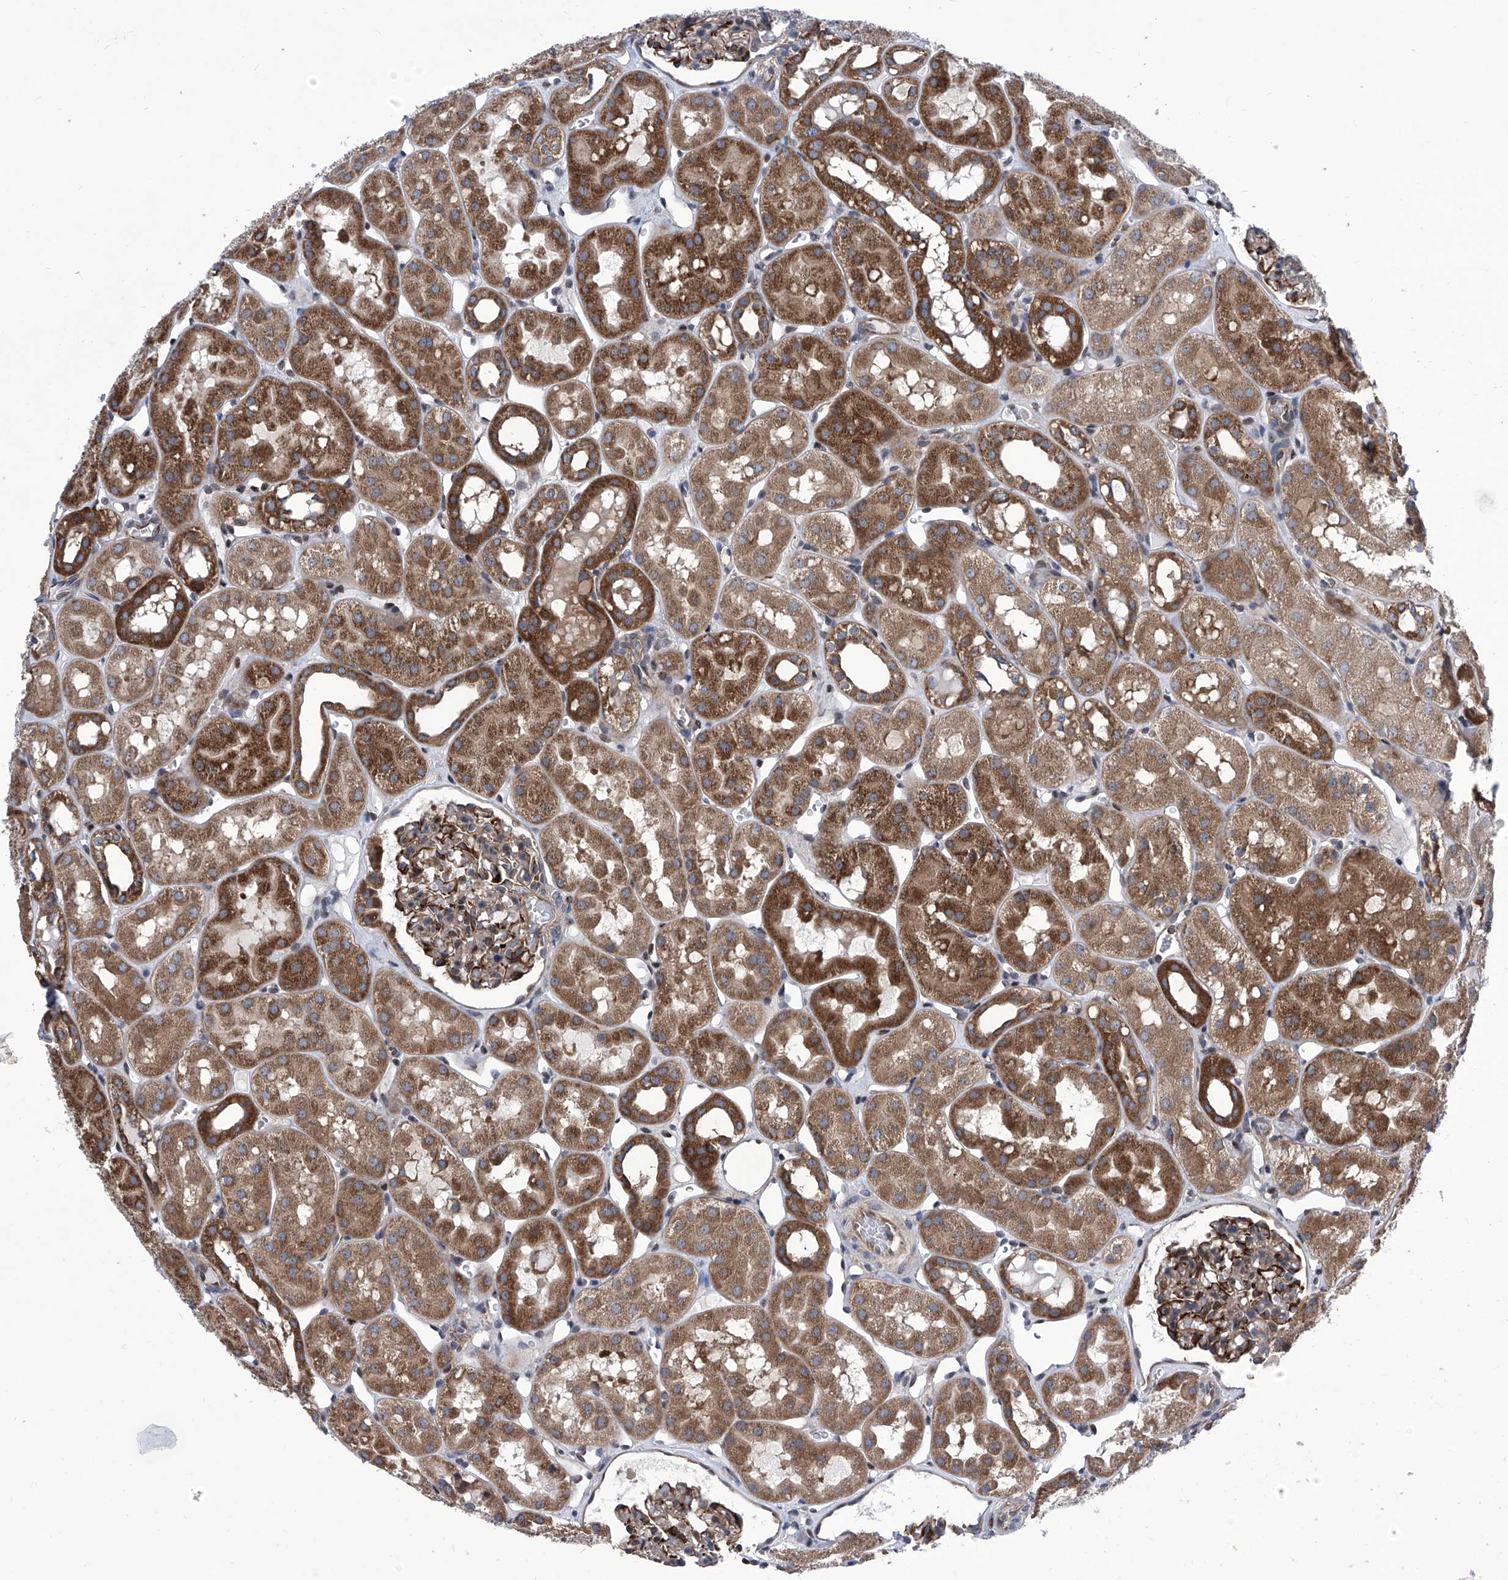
{"staining": {"intensity": "strong", "quantity": "<25%", "location": "cytoplasmic/membranous"}, "tissue": "kidney", "cell_type": "Cells in glomeruli", "image_type": "normal", "snomed": [{"axis": "morphology", "description": "Normal tissue, NOS"}, {"axis": "topography", "description": "Kidney"}], "caption": "Protein expression analysis of benign kidney reveals strong cytoplasmic/membranous expression in about <25% of cells in glomeruli.", "gene": "KTI12", "patient": {"sex": "male", "age": 16}}